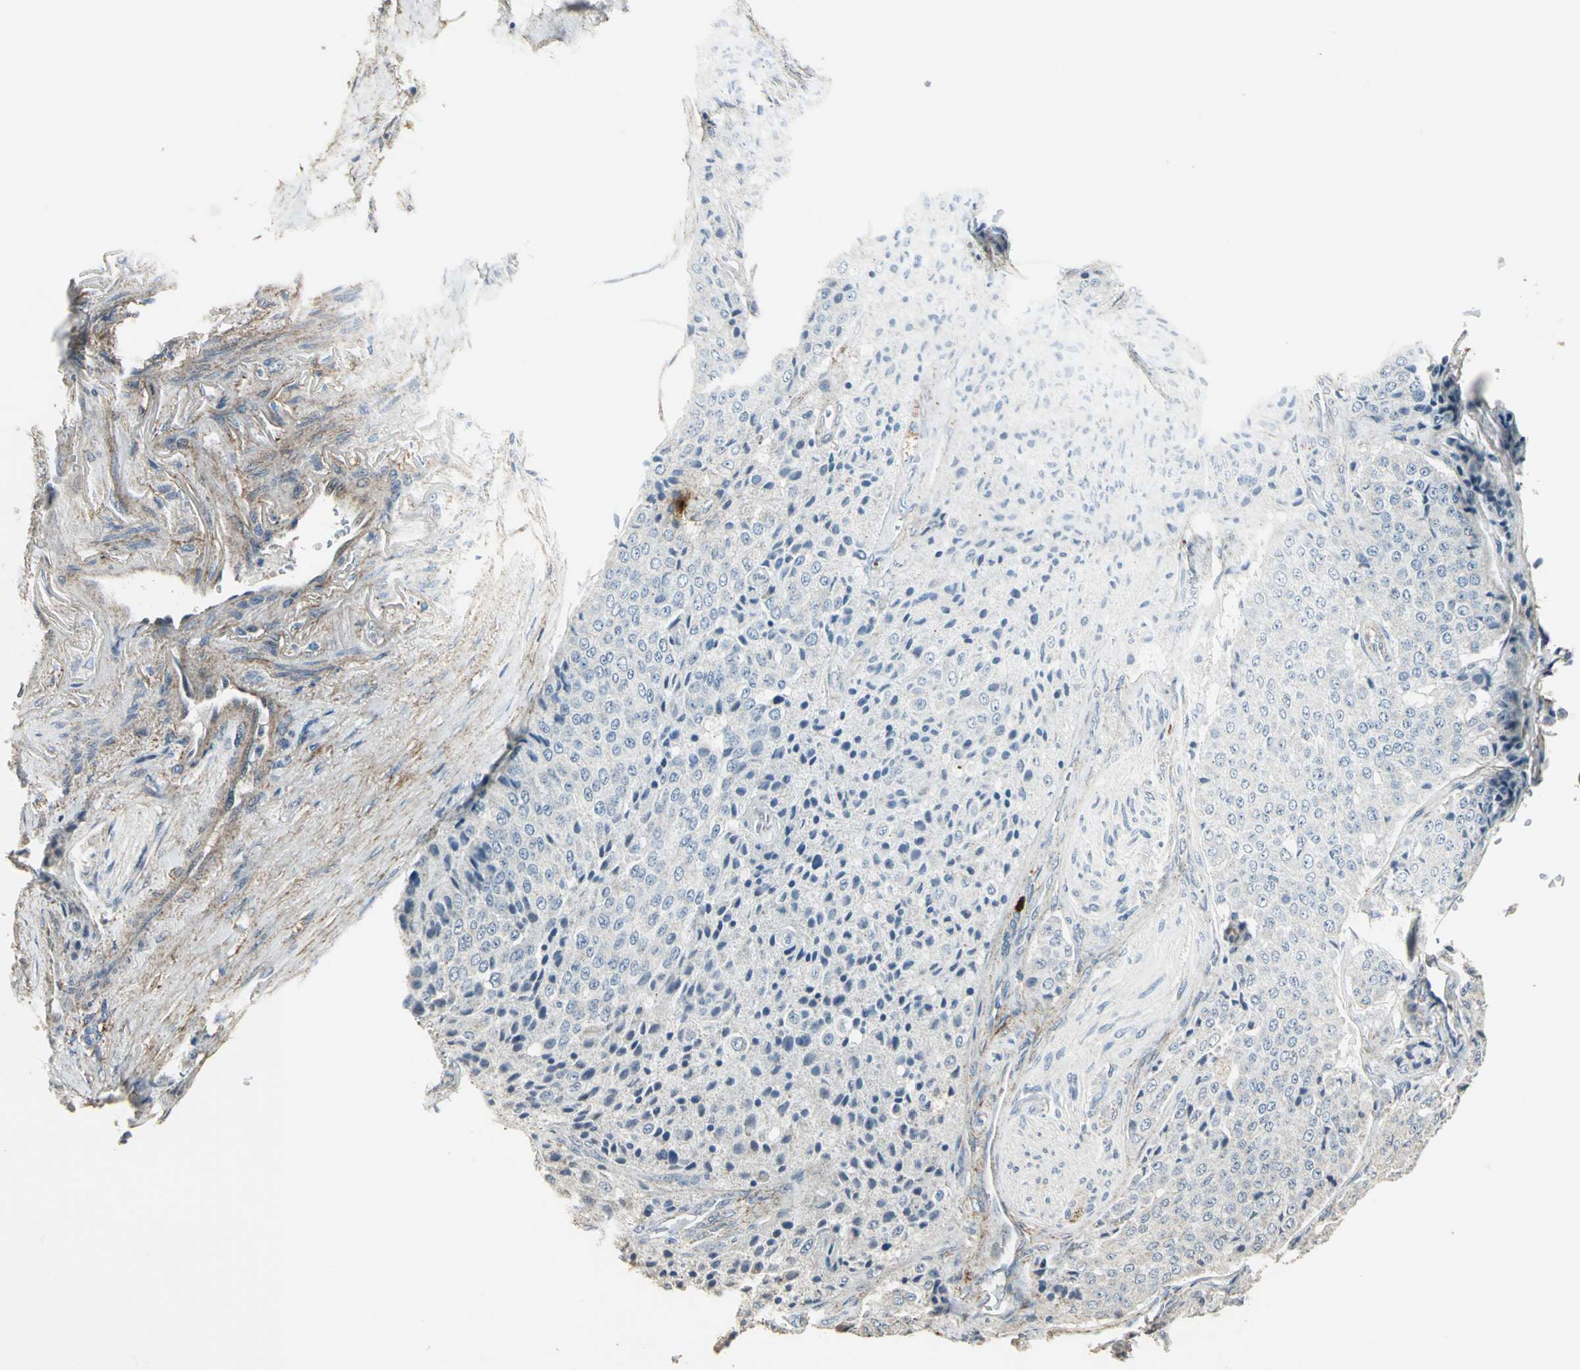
{"staining": {"intensity": "negative", "quantity": "none", "location": "none"}, "tissue": "carcinoid", "cell_type": "Tumor cells", "image_type": "cancer", "snomed": [{"axis": "morphology", "description": "Carcinoid, malignant, NOS"}, {"axis": "topography", "description": "Colon"}], "caption": "This is a histopathology image of immunohistochemistry (IHC) staining of malignant carcinoid, which shows no positivity in tumor cells.", "gene": "DNAJB4", "patient": {"sex": "female", "age": 61}}